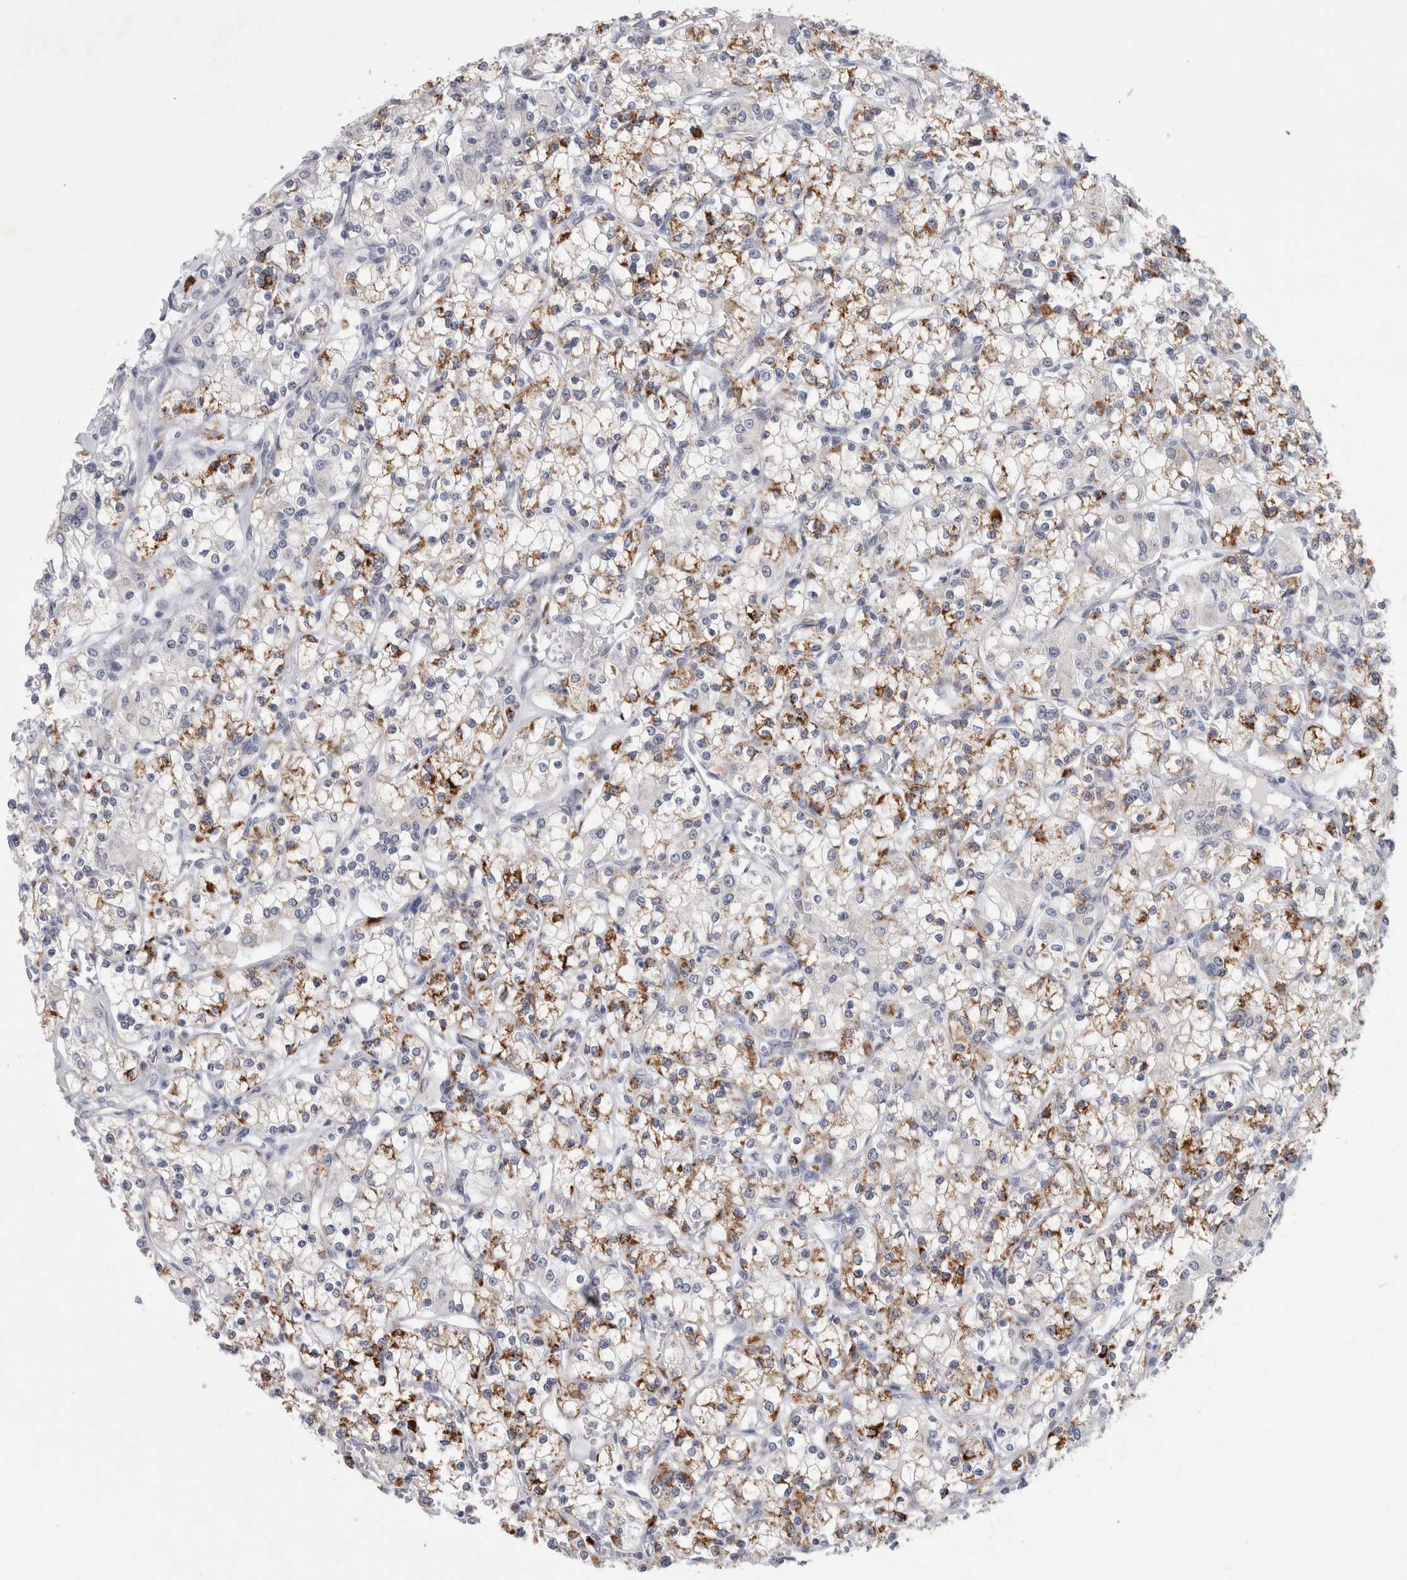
{"staining": {"intensity": "moderate", "quantity": "25%-75%", "location": "cytoplasmic/membranous"}, "tissue": "renal cancer", "cell_type": "Tumor cells", "image_type": "cancer", "snomed": [{"axis": "morphology", "description": "Adenocarcinoma, NOS"}, {"axis": "topography", "description": "Kidney"}], "caption": "Renal cancer (adenocarcinoma) was stained to show a protein in brown. There is medium levels of moderate cytoplasmic/membranous positivity in about 25%-75% of tumor cells.", "gene": "NIPA1", "patient": {"sex": "female", "age": 59}}